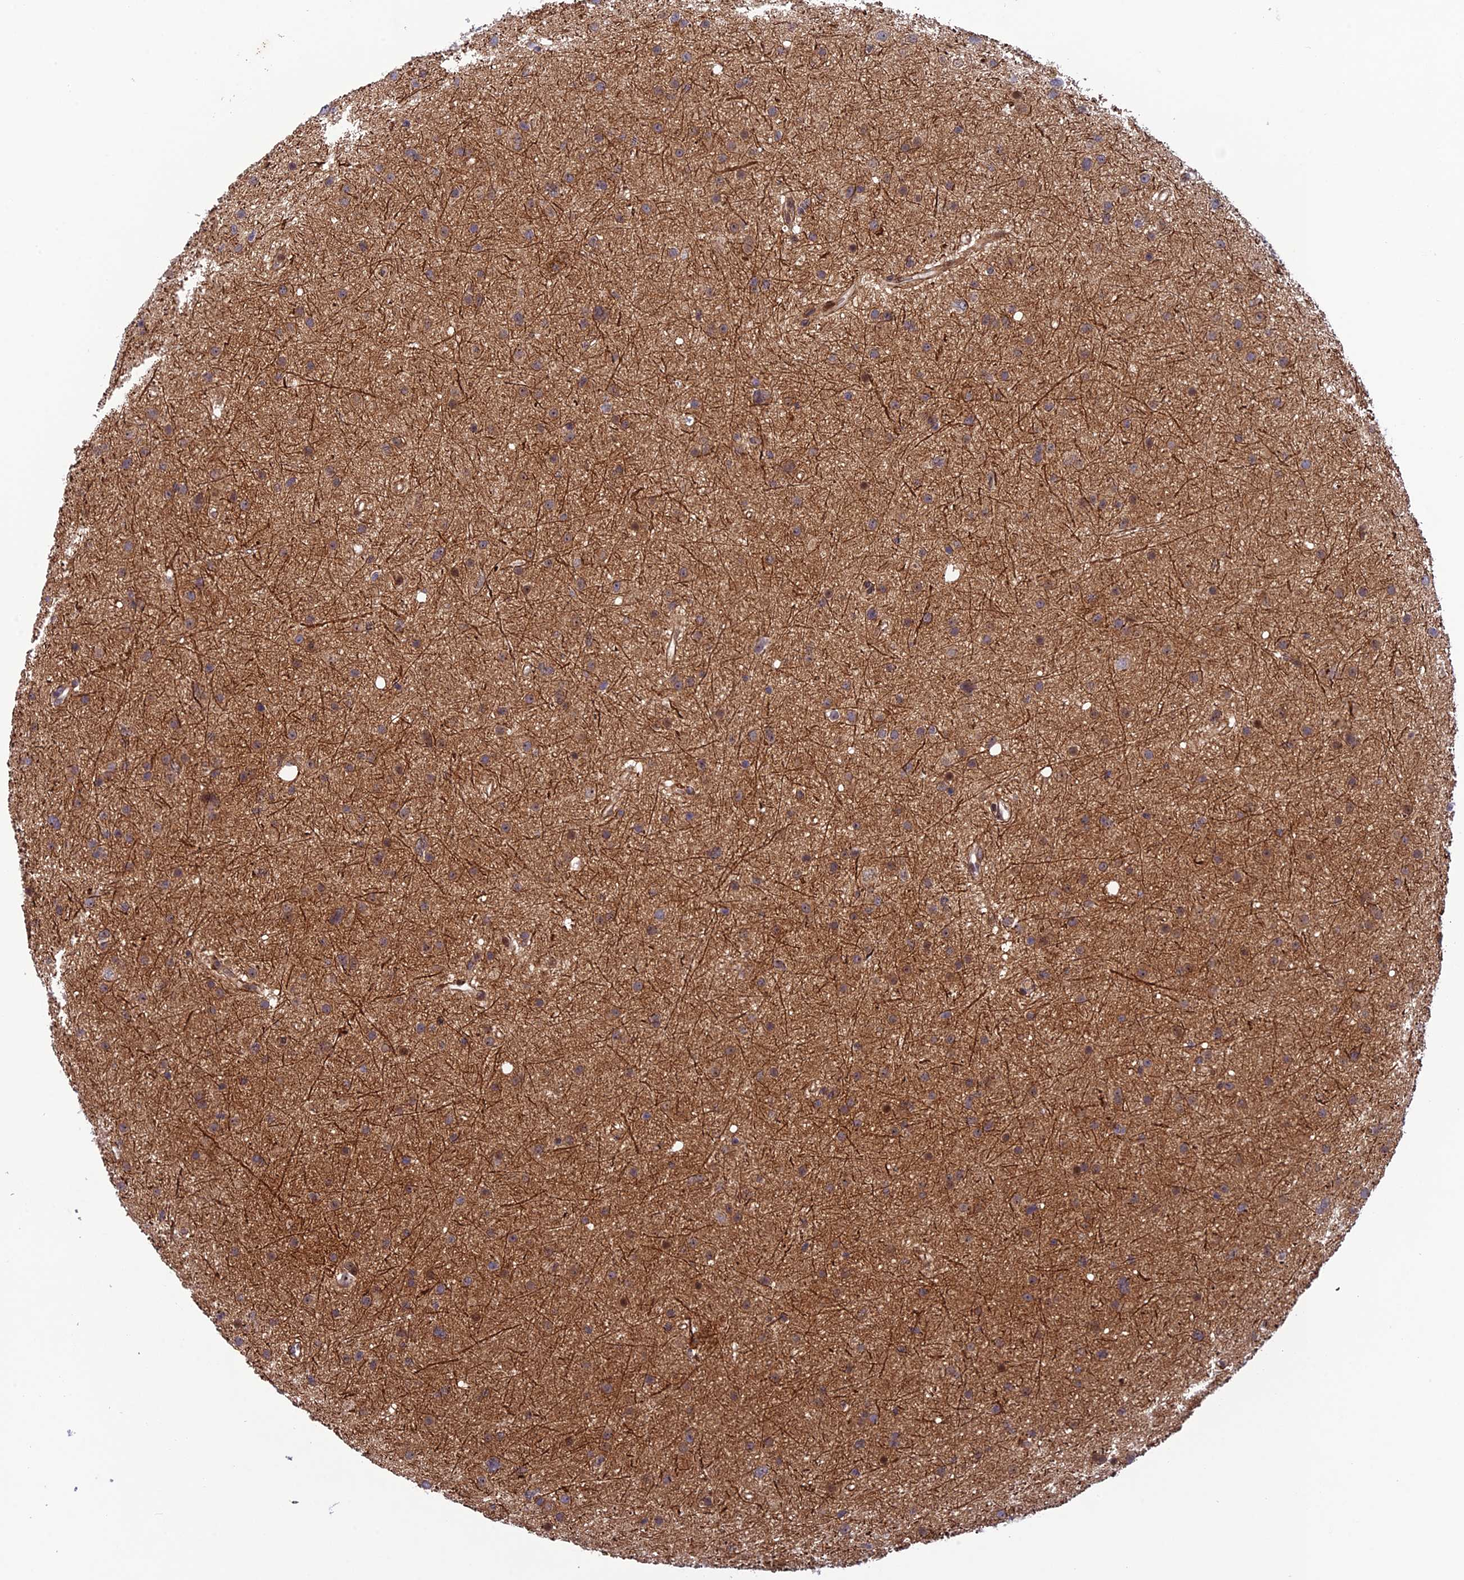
{"staining": {"intensity": "moderate", "quantity": ">75%", "location": "cytoplasmic/membranous"}, "tissue": "glioma", "cell_type": "Tumor cells", "image_type": "cancer", "snomed": [{"axis": "morphology", "description": "Glioma, malignant, Low grade"}, {"axis": "topography", "description": "Cerebral cortex"}], "caption": "Approximately >75% of tumor cells in glioma display moderate cytoplasmic/membranous protein expression as visualized by brown immunohistochemical staining.", "gene": "SMIM7", "patient": {"sex": "female", "age": 39}}